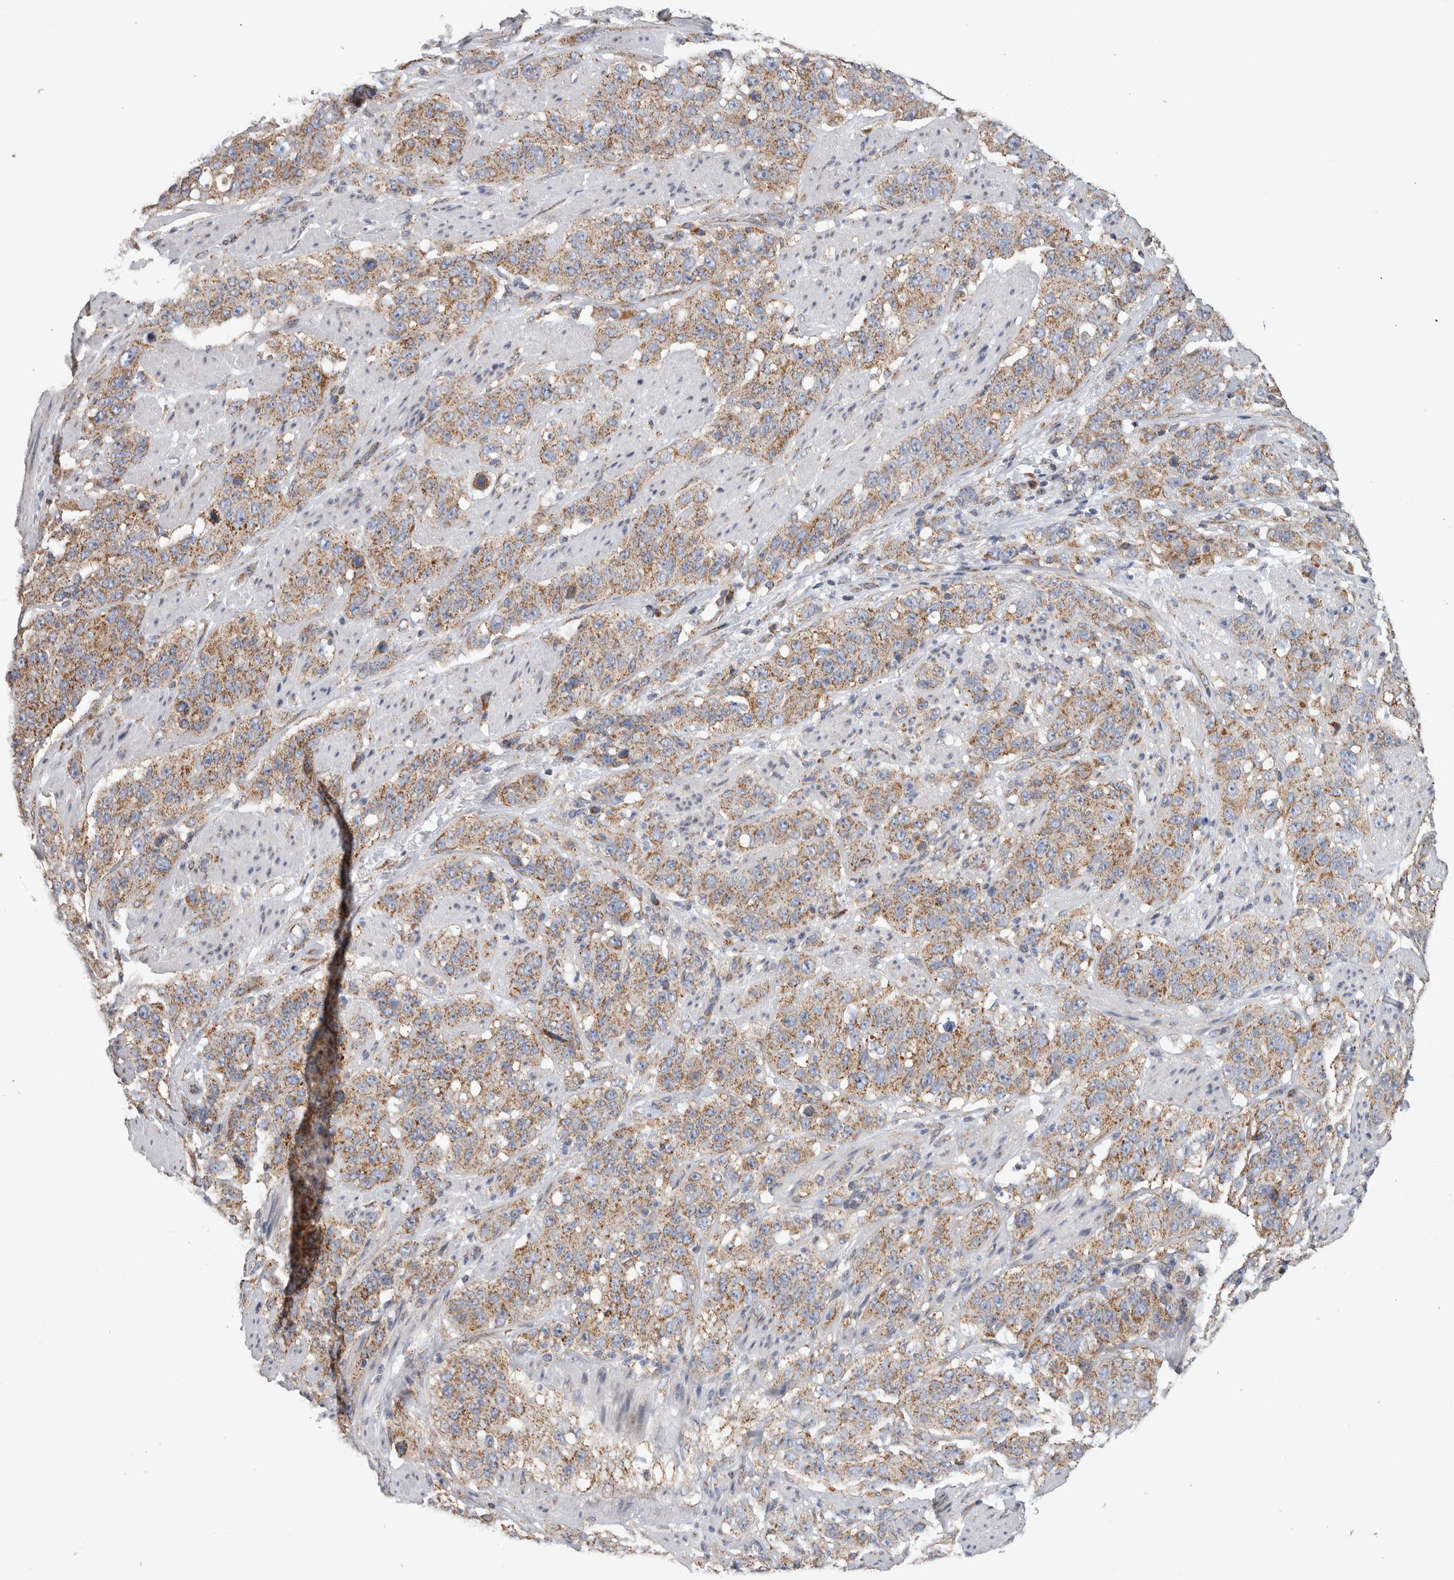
{"staining": {"intensity": "weak", "quantity": ">75%", "location": "cytoplasmic/membranous"}, "tissue": "stomach cancer", "cell_type": "Tumor cells", "image_type": "cancer", "snomed": [{"axis": "morphology", "description": "Adenocarcinoma, NOS"}, {"axis": "topography", "description": "Stomach"}], "caption": "Immunohistochemical staining of human stomach adenocarcinoma reveals weak cytoplasmic/membranous protein expression in about >75% of tumor cells.", "gene": "IARS2", "patient": {"sex": "male", "age": 48}}